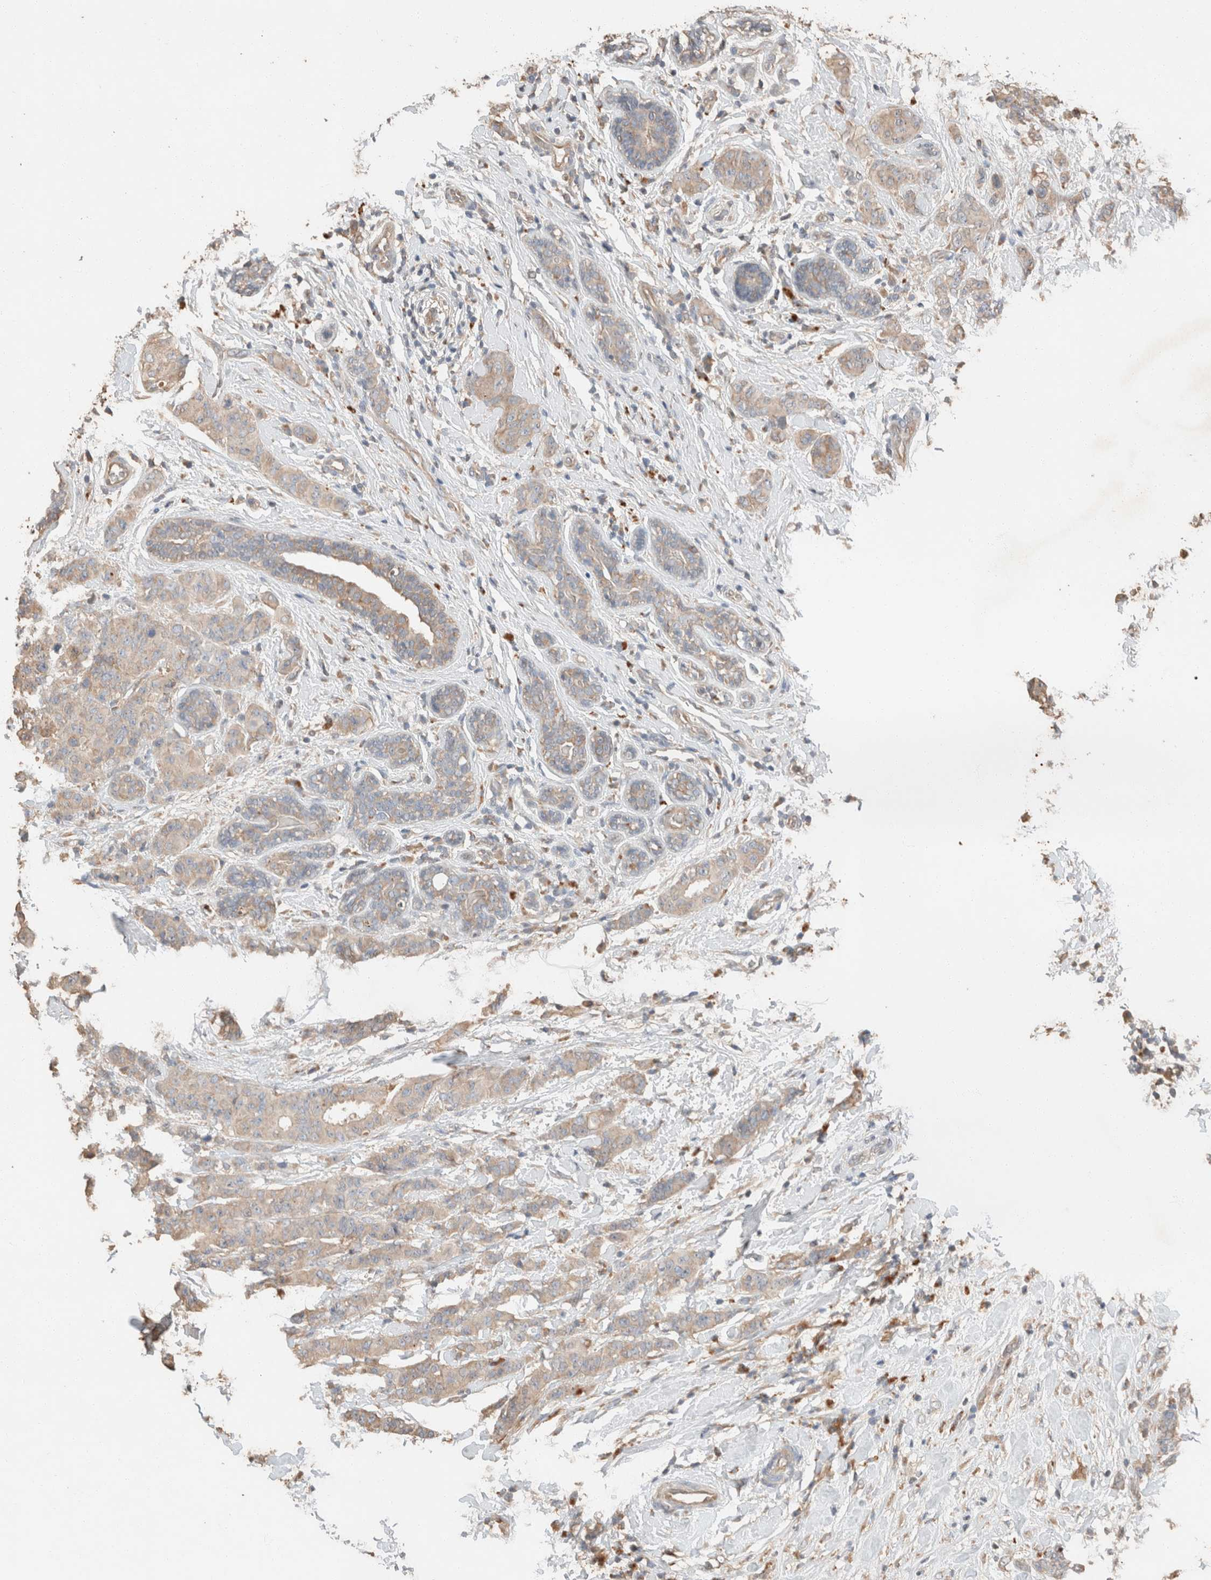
{"staining": {"intensity": "weak", "quantity": ">75%", "location": "cytoplasmic/membranous"}, "tissue": "breast cancer", "cell_type": "Tumor cells", "image_type": "cancer", "snomed": [{"axis": "morphology", "description": "Normal tissue, NOS"}, {"axis": "morphology", "description": "Duct carcinoma"}, {"axis": "topography", "description": "Breast"}], "caption": "About >75% of tumor cells in human invasive ductal carcinoma (breast) exhibit weak cytoplasmic/membranous protein staining as visualized by brown immunohistochemical staining.", "gene": "TUBD1", "patient": {"sex": "female", "age": 40}}